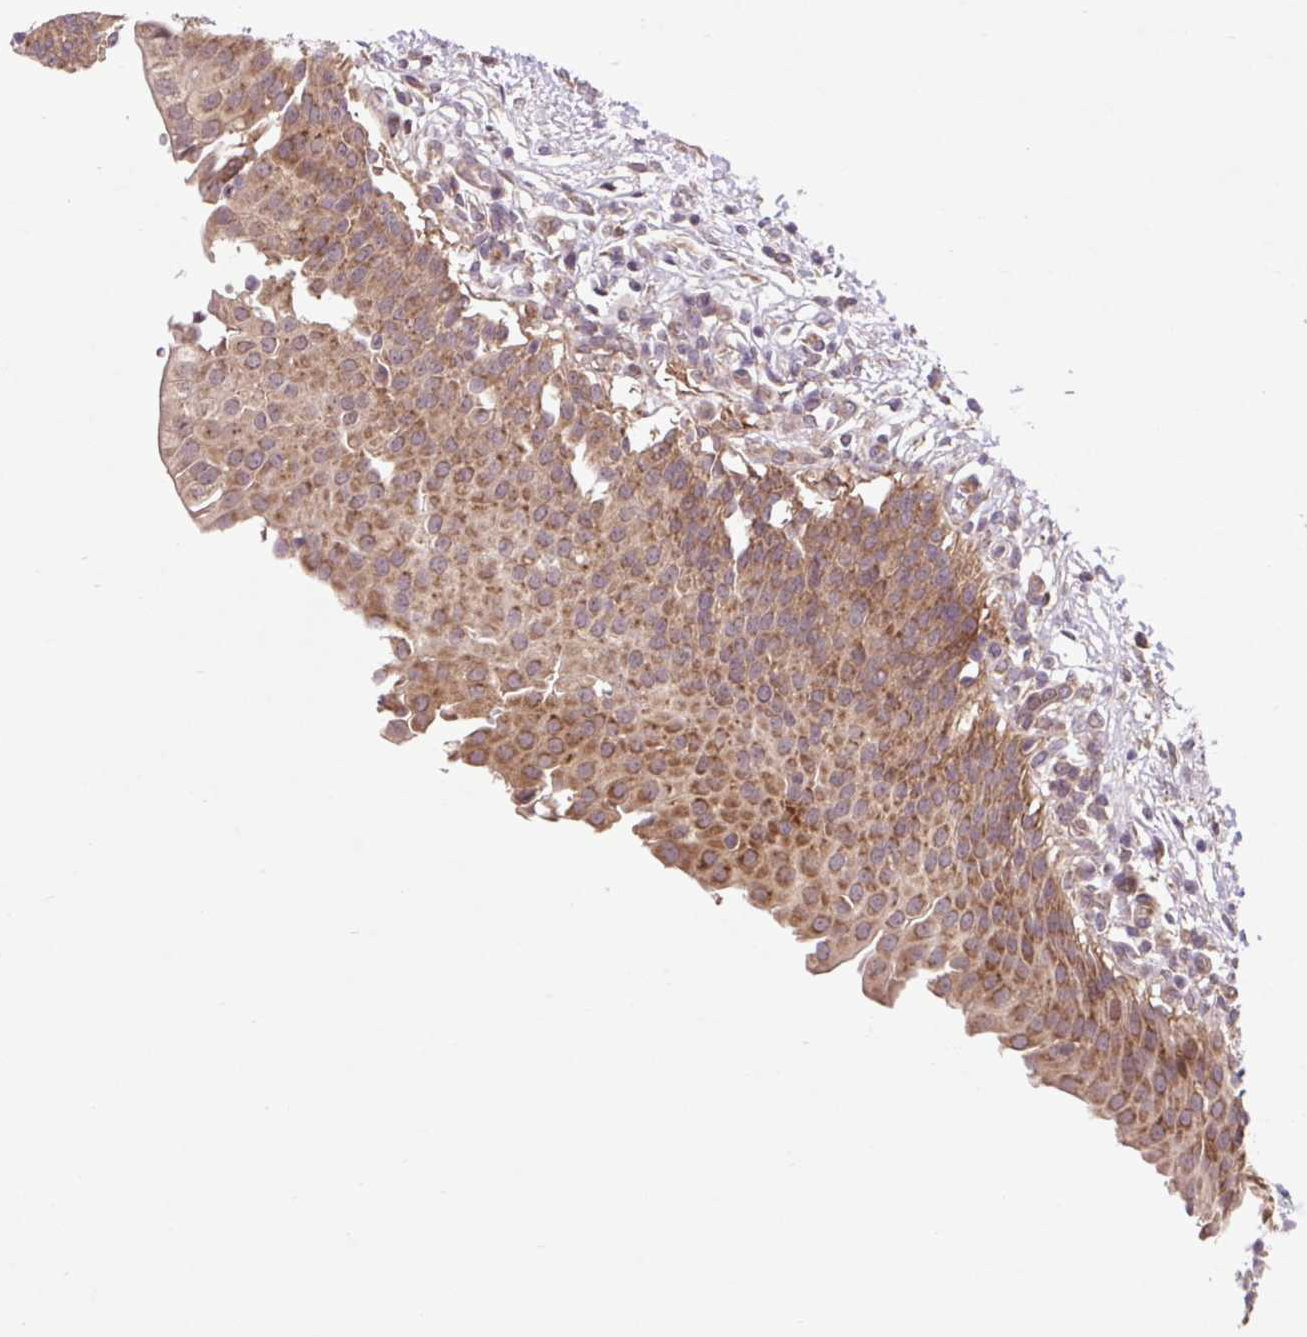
{"staining": {"intensity": "moderate", "quantity": ">75%", "location": "cytoplasmic/membranous"}, "tissue": "urinary bladder", "cell_type": "Urothelial cells", "image_type": "normal", "snomed": [{"axis": "morphology", "description": "Normal tissue, NOS"}, {"axis": "topography", "description": "Urinary bladder"}, {"axis": "topography", "description": "Peripheral nerve tissue"}], "caption": "Normal urinary bladder was stained to show a protein in brown. There is medium levels of moderate cytoplasmic/membranous positivity in about >75% of urothelial cells.", "gene": "HFE", "patient": {"sex": "female", "age": 60}}